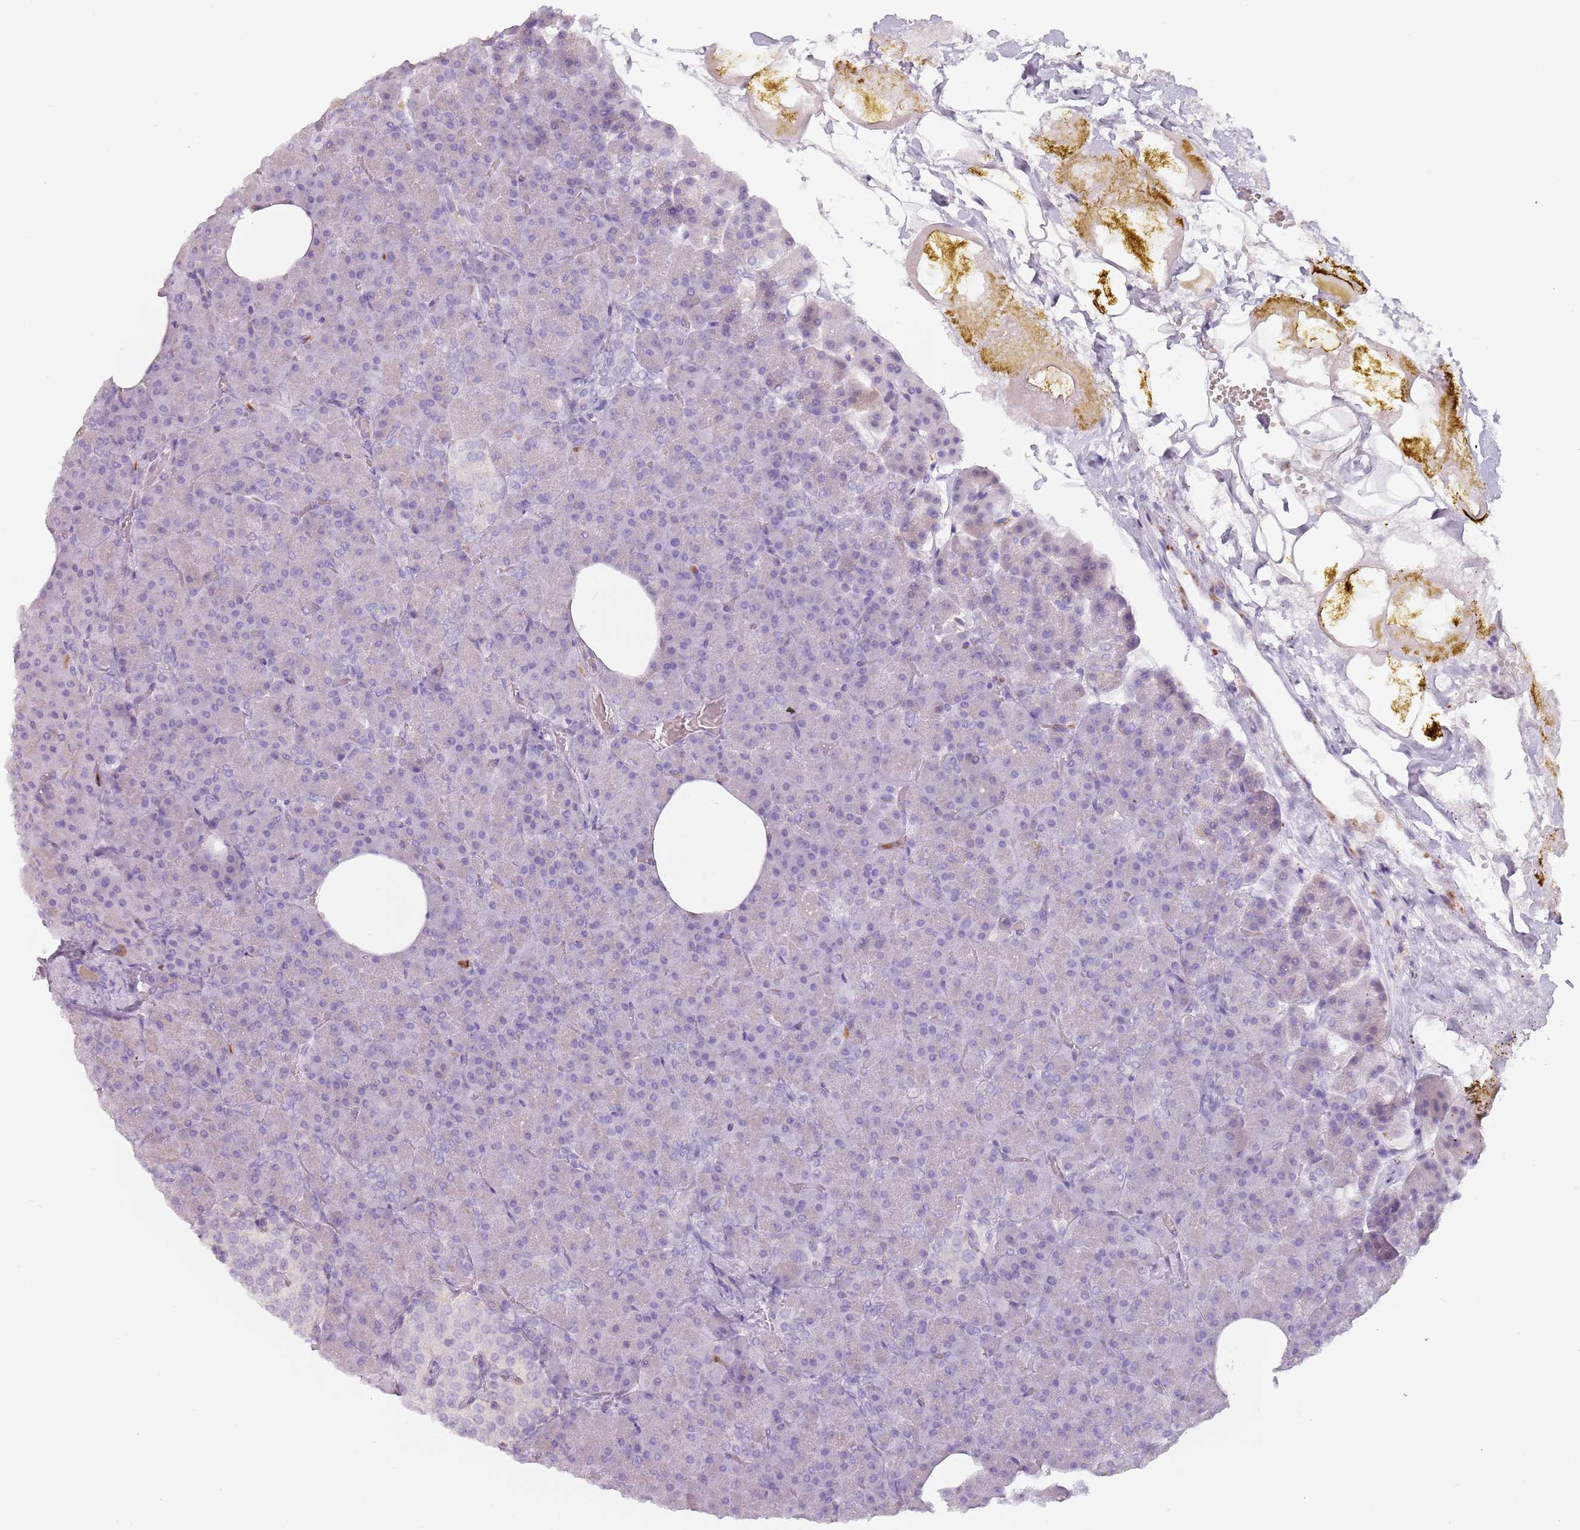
{"staining": {"intensity": "weak", "quantity": "<25%", "location": "cytoplasmic/membranous"}, "tissue": "pancreas", "cell_type": "Exocrine glandular cells", "image_type": "normal", "snomed": [{"axis": "morphology", "description": "Normal tissue, NOS"}, {"axis": "morphology", "description": "Carcinoid, malignant, NOS"}, {"axis": "topography", "description": "Pancreas"}], "caption": "This is an IHC image of normal pancreas. There is no expression in exocrine glandular cells.", "gene": "ZNF584", "patient": {"sex": "female", "age": 35}}